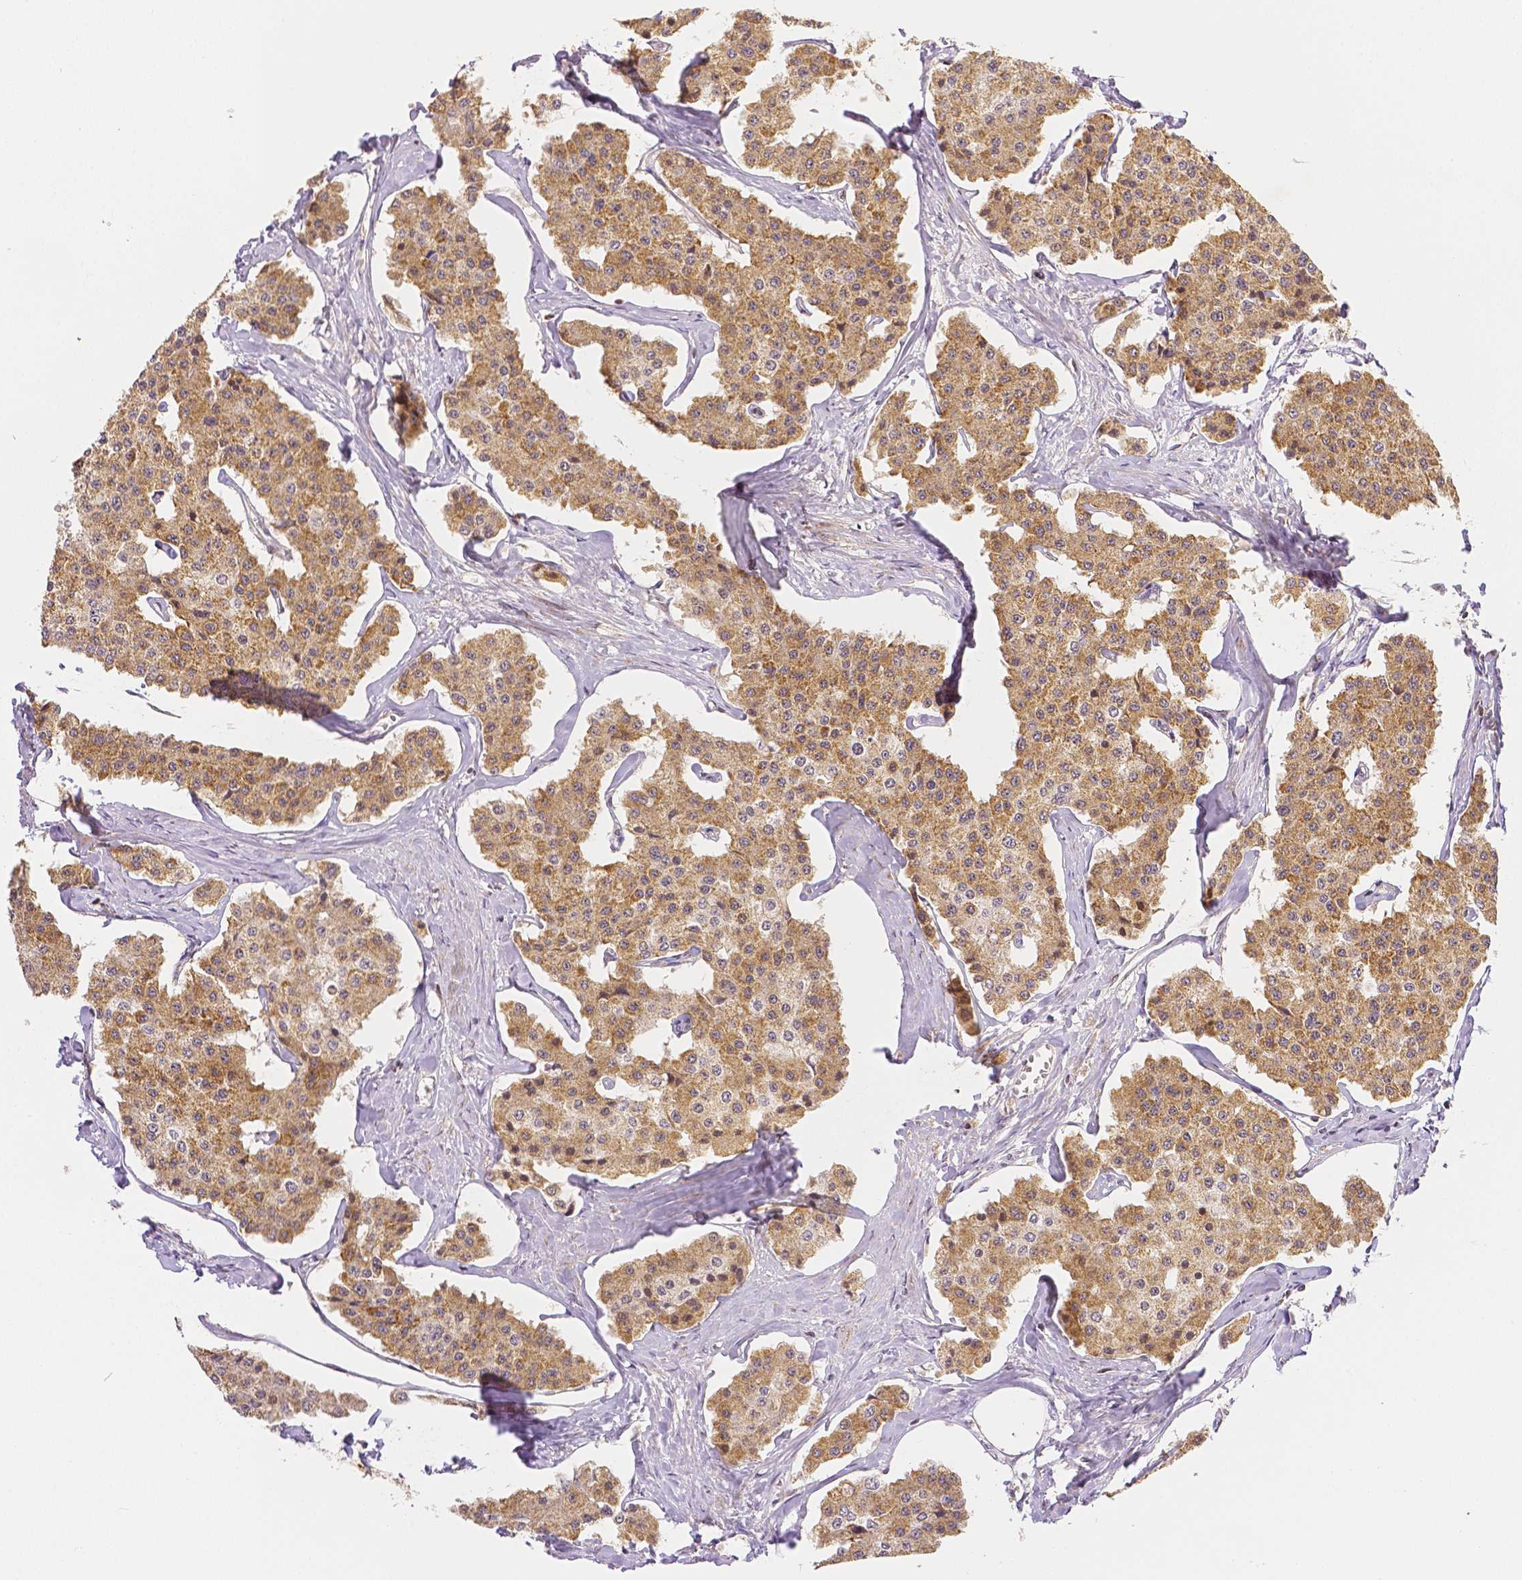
{"staining": {"intensity": "moderate", "quantity": ">75%", "location": "cytoplasmic/membranous"}, "tissue": "carcinoid", "cell_type": "Tumor cells", "image_type": "cancer", "snomed": [{"axis": "morphology", "description": "Carcinoid, malignant, NOS"}, {"axis": "topography", "description": "Small intestine"}], "caption": "Carcinoid (malignant) stained with DAB (3,3'-diaminobenzidine) immunohistochemistry reveals medium levels of moderate cytoplasmic/membranous positivity in approximately >75% of tumor cells.", "gene": "RHOT1", "patient": {"sex": "female", "age": 65}}